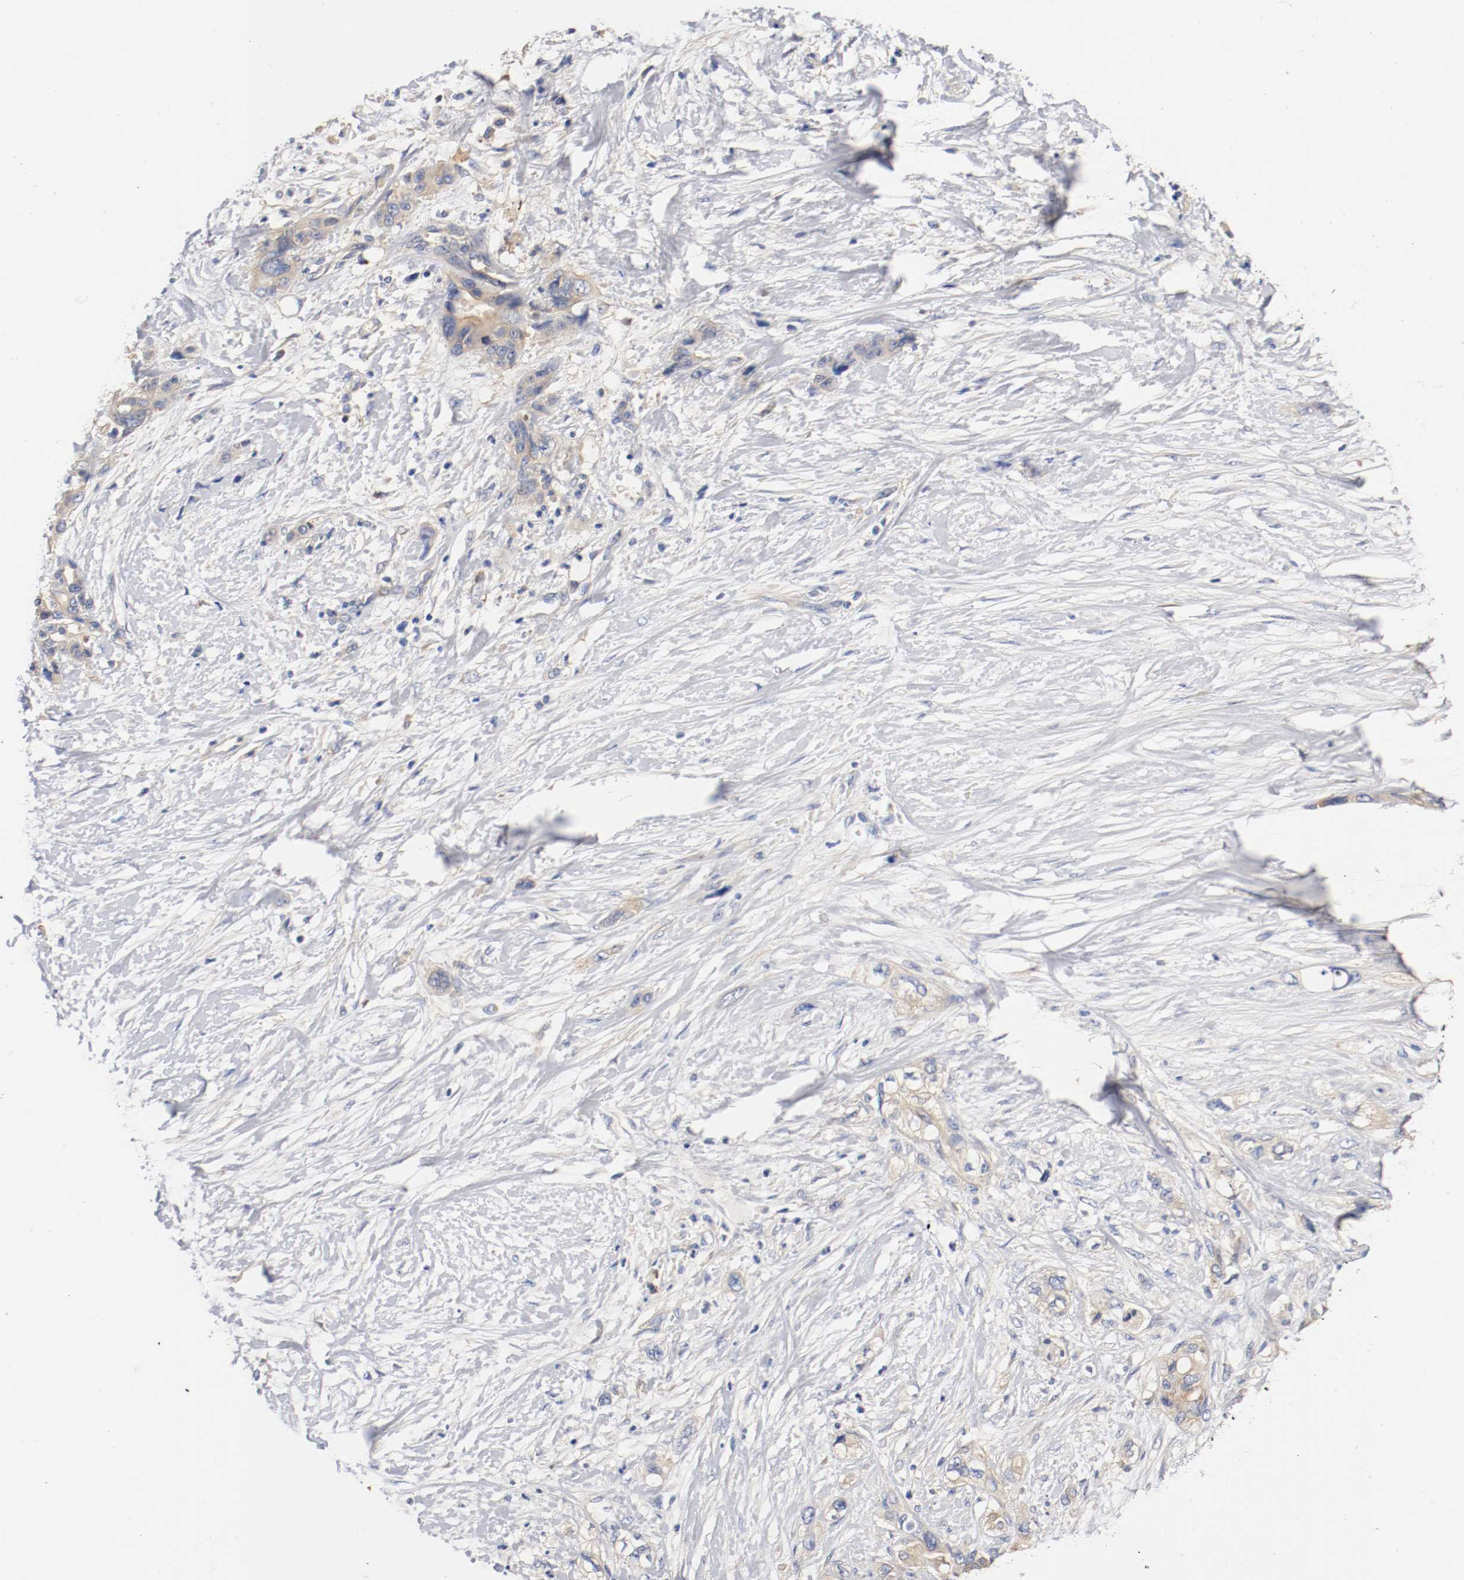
{"staining": {"intensity": "weak", "quantity": ">75%", "location": "cytoplasmic/membranous"}, "tissue": "pancreatic cancer", "cell_type": "Tumor cells", "image_type": "cancer", "snomed": [{"axis": "morphology", "description": "Adenocarcinoma, NOS"}, {"axis": "topography", "description": "Pancreas"}], "caption": "Protein staining by IHC displays weak cytoplasmic/membranous staining in approximately >75% of tumor cells in pancreatic adenocarcinoma. (DAB (3,3'-diaminobenzidine) = brown stain, brightfield microscopy at high magnification).", "gene": "HGS", "patient": {"sex": "male", "age": 46}}